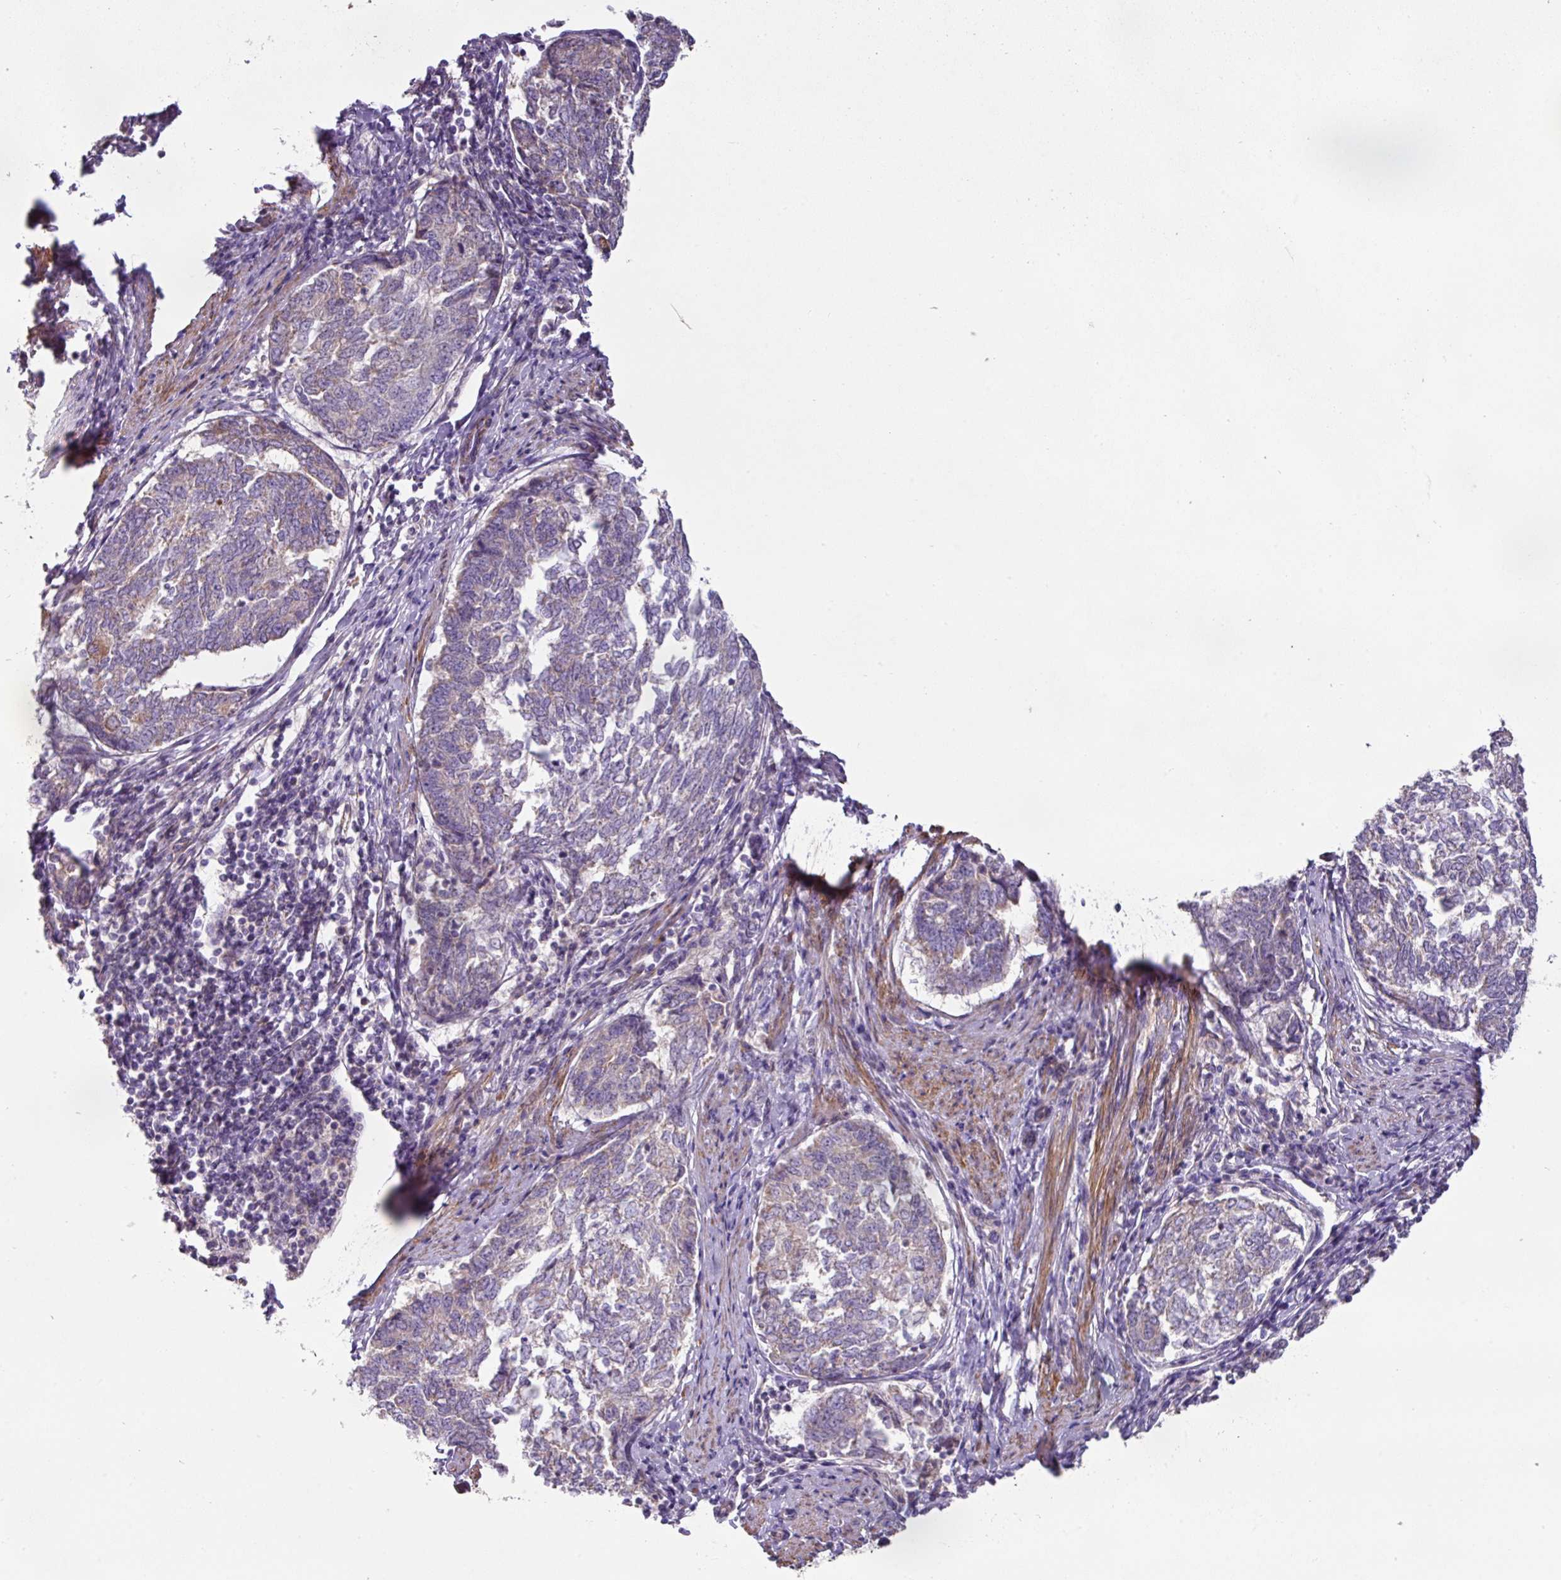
{"staining": {"intensity": "weak", "quantity": "<25%", "location": "cytoplasmic/membranous"}, "tissue": "endometrial cancer", "cell_type": "Tumor cells", "image_type": "cancer", "snomed": [{"axis": "morphology", "description": "Adenocarcinoma, NOS"}, {"axis": "topography", "description": "Endometrium"}], "caption": "The immunohistochemistry histopathology image has no significant expression in tumor cells of endometrial cancer tissue.", "gene": "MRRF", "patient": {"sex": "female", "age": 80}}